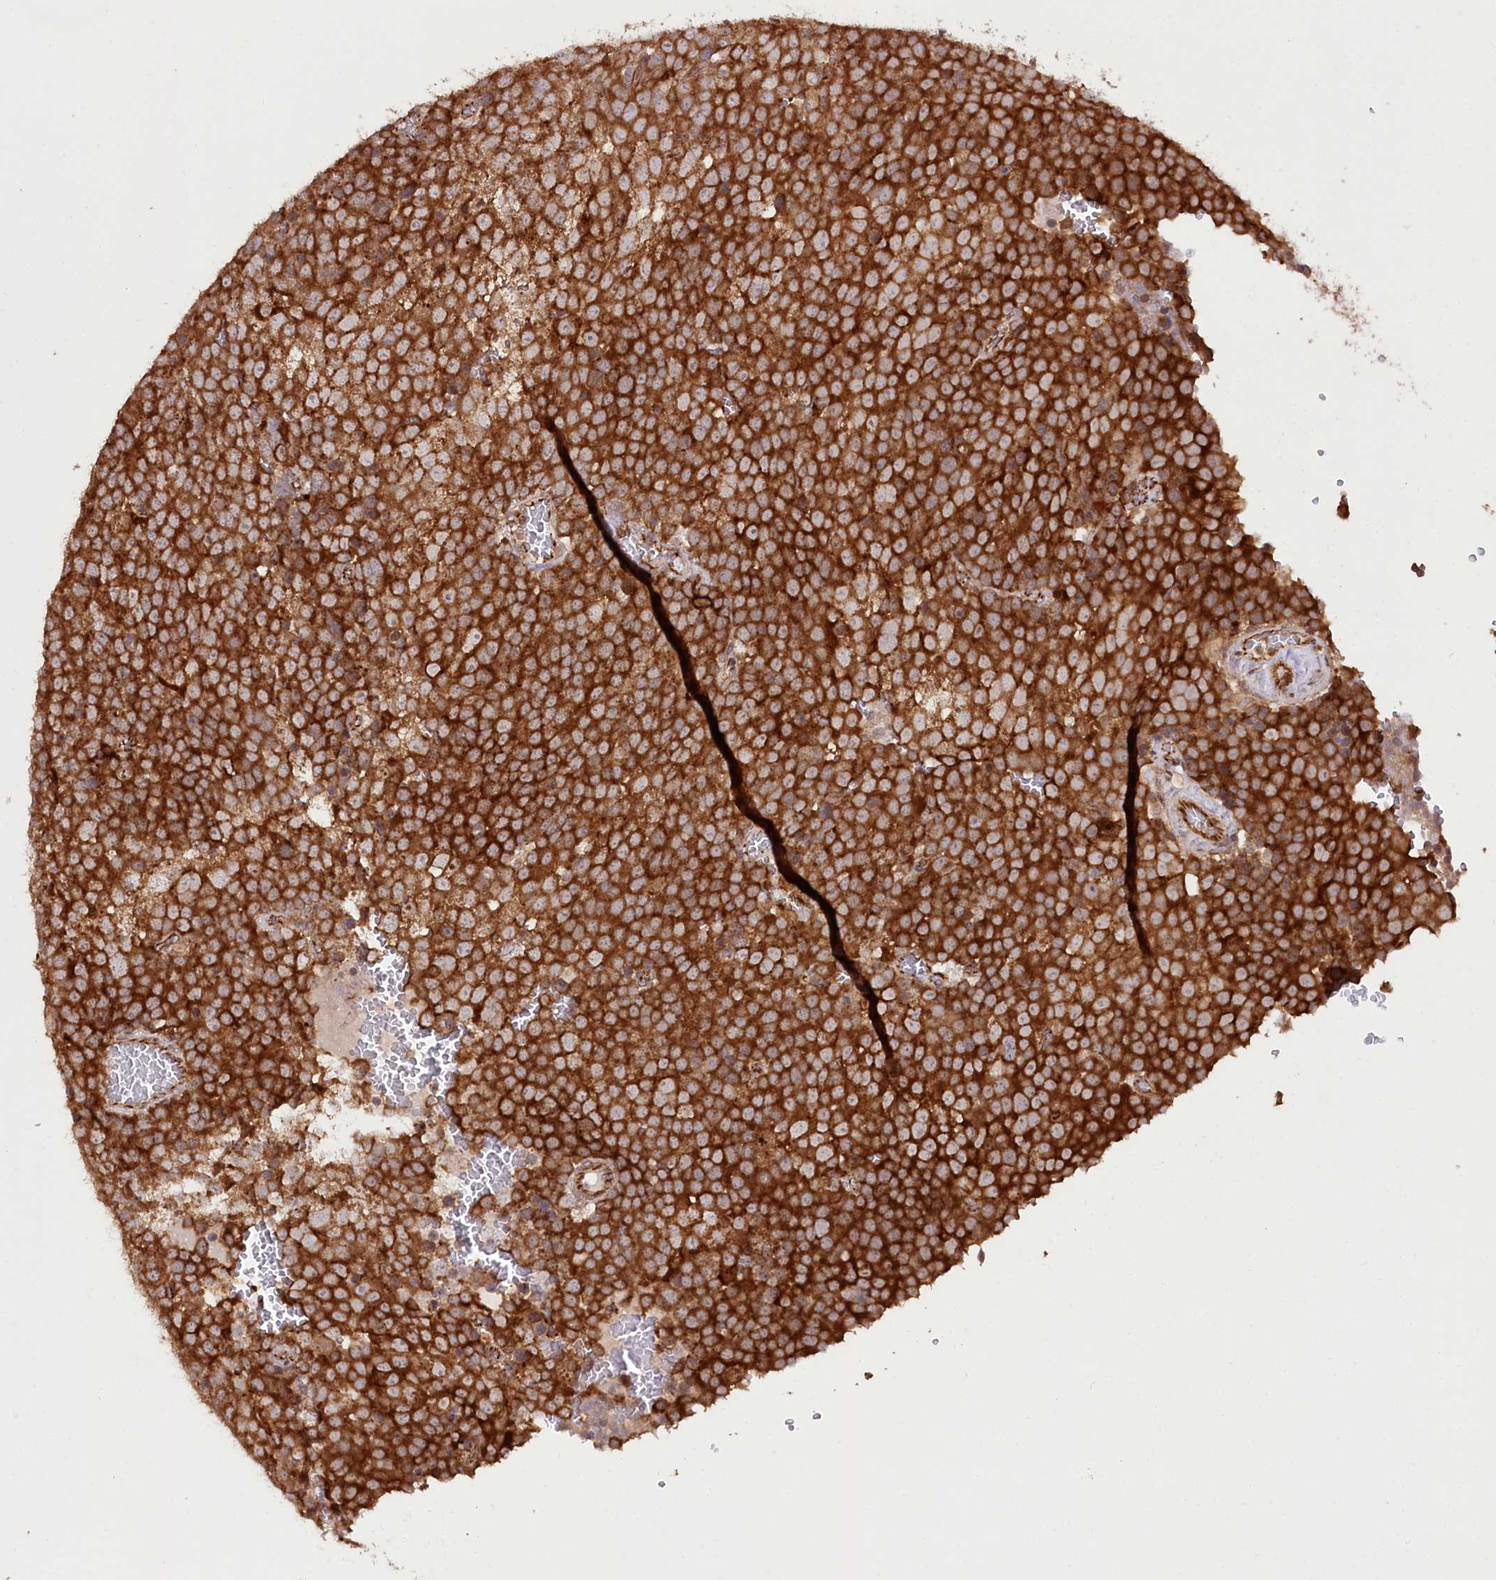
{"staining": {"intensity": "strong", "quantity": ">75%", "location": "cytoplasmic/membranous"}, "tissue": "testis cancer", "cell_type": "Tumor cells", "image_type": "cancer", "snomed": [{"axis": "morphology", "description": "Seminoma, NOS"}, {"axis": "topography", "description": "Testis"}], "caption": "Immunohistochemistry (IHC) staining of testis seminoma, which exhibits high levels of strong cytoplasmic/membranous expression in about >75% of tumor cells indicating strong cytoplasmic/membranous protein expression. The staining was performed using DAB (3,3'-diaminobenzidine) (brown) for protein detection and nuclei were counterstained in hematoxylin (blue).", "gene": "DHX29", "patient": {"sex": "male", "age": 71}}